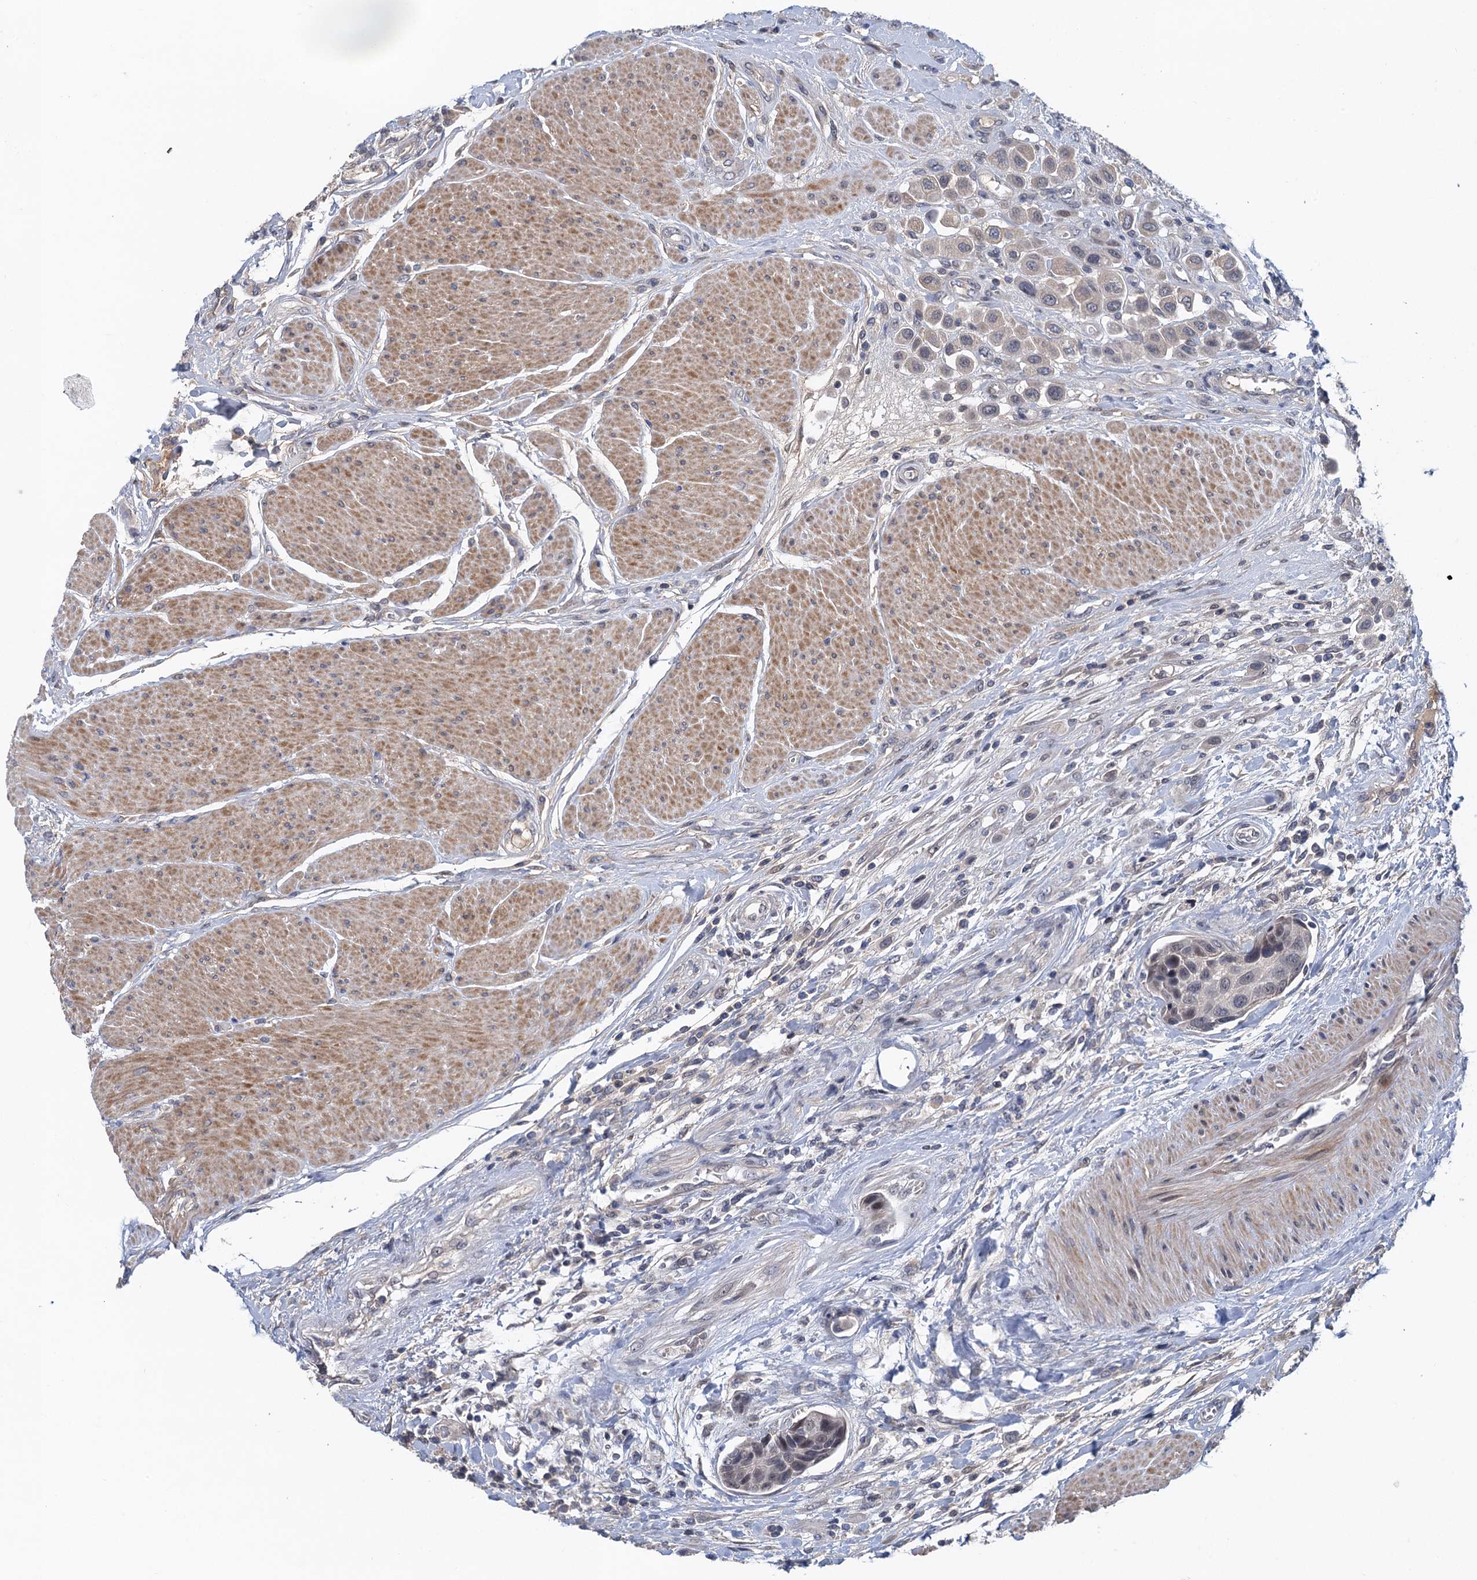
{"staining": {"intensity": "negative", "quantity": "none", "location": "none"}, "tissue": "urothelial cancer", "cell_type": "Tumor cells", "image_type": "cancer", "snomed": [{"axis": "morphology", "description": "Urothelial carcinoma, High grade"}, {"axis": "topography", "description": "Urinary bladder"}], "caption": "Tumor cells show no significant protein staining in urothelial cancer.", "gene": "MDM1", "patient": {"sex": "male", "age": 50}}